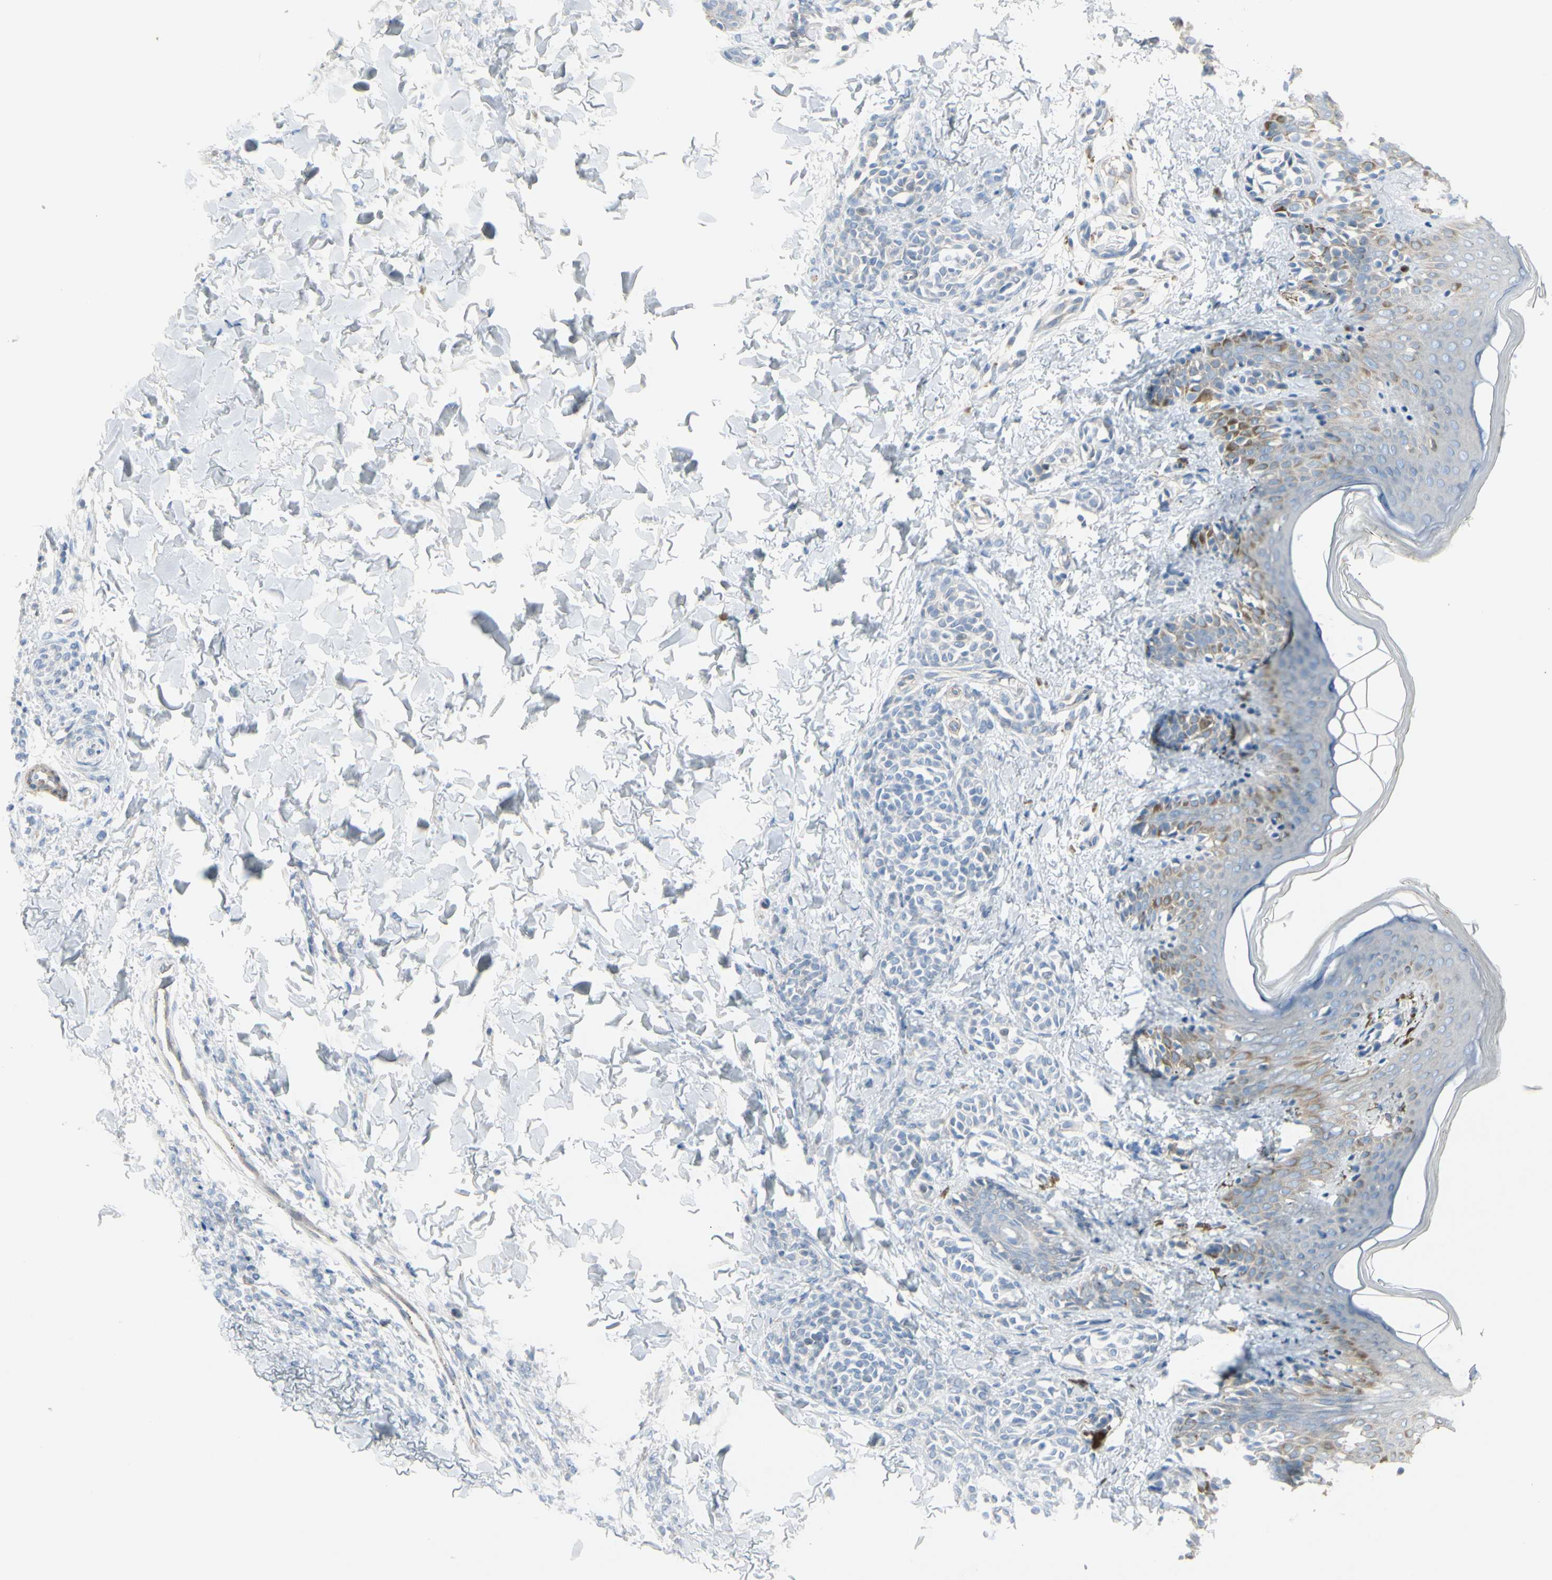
{"staining": {"intensity": "negative", "quantity": "none", "location": "none"}, "tissue": "skin", "cell_type": "Fibroblasts", "image_type": "normal", "snomed": [{"axis": "morphology", "description": "Normal tissue, NOS"}, {"axis": "topography", "description": "Skin"}], "caption": "A high-resolution micrograph shows immunohistochemistry staining of normal skin, which displays no significant expression in fibroblasts. (DAB (3,3'-diaminobenzidine) immunohistochemistry (IHC) visualized using brightfield microscopy, high magnification).", "gene": "CACNA2D1", "patient": {"sex": "male", "age": 16}}